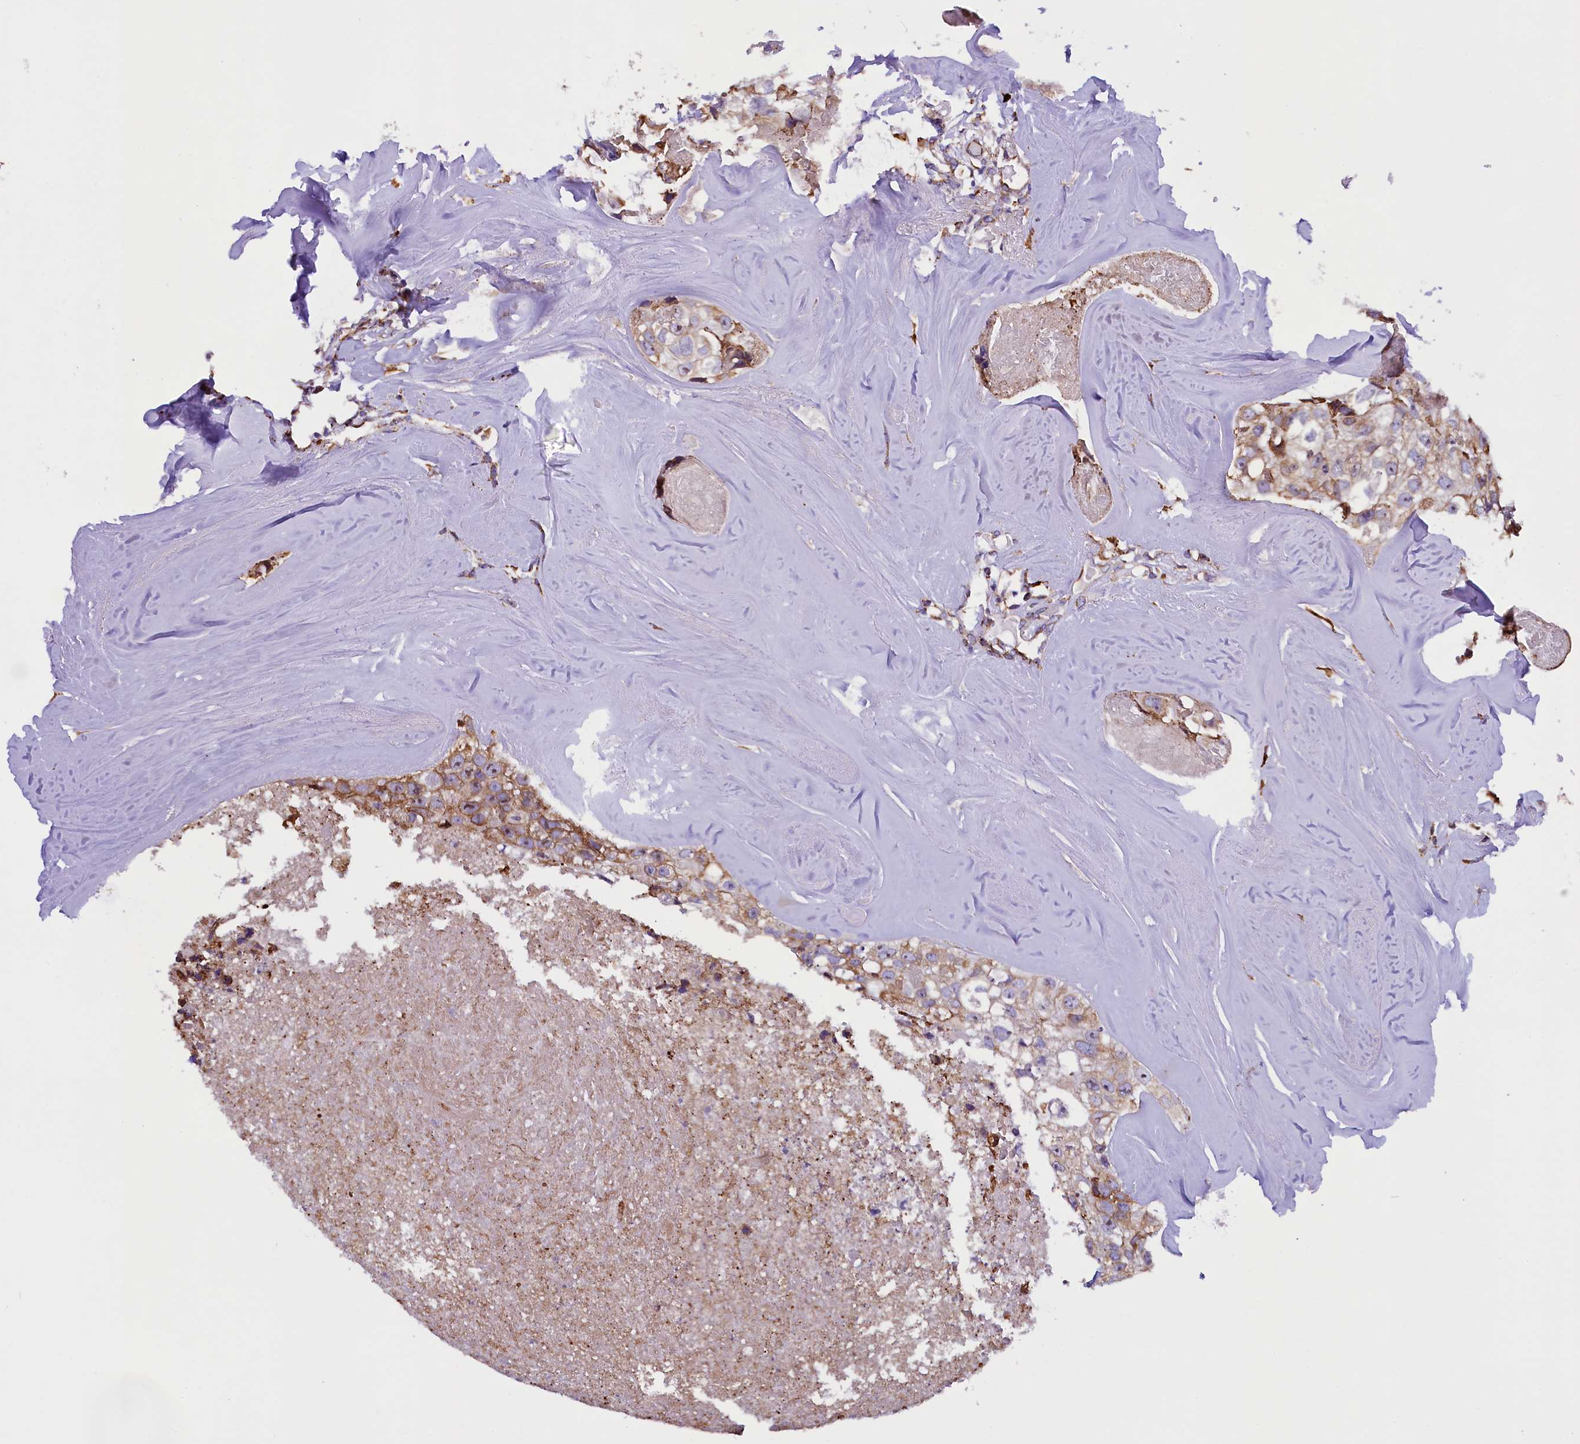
{"staining": {"intensity": "moderate", "quantity": "<25%", "location": "cytoplasmic/membranous"}, "tissue": "head and neck cancer", "cell_type": "Tumor cells", "image_type": "cancer", "snomed": [{"axis": "morphology", "description": "Adenocarcinoma, NOS"}, {"axis": "morphology", "description": "Adenocarcinoma, metastatic, NOS"}, {"axis": "topography", "description": "Head-Neck"}], "caption": "Immunohistochemical staining of adenocarcinoma (head and neck) displays low levels of moderate cytoplasmic/membranous protein positivity in about <25% of tumor cells.", "gene": "CAPS2", "patient": {"sex": "male", "age": 75}}